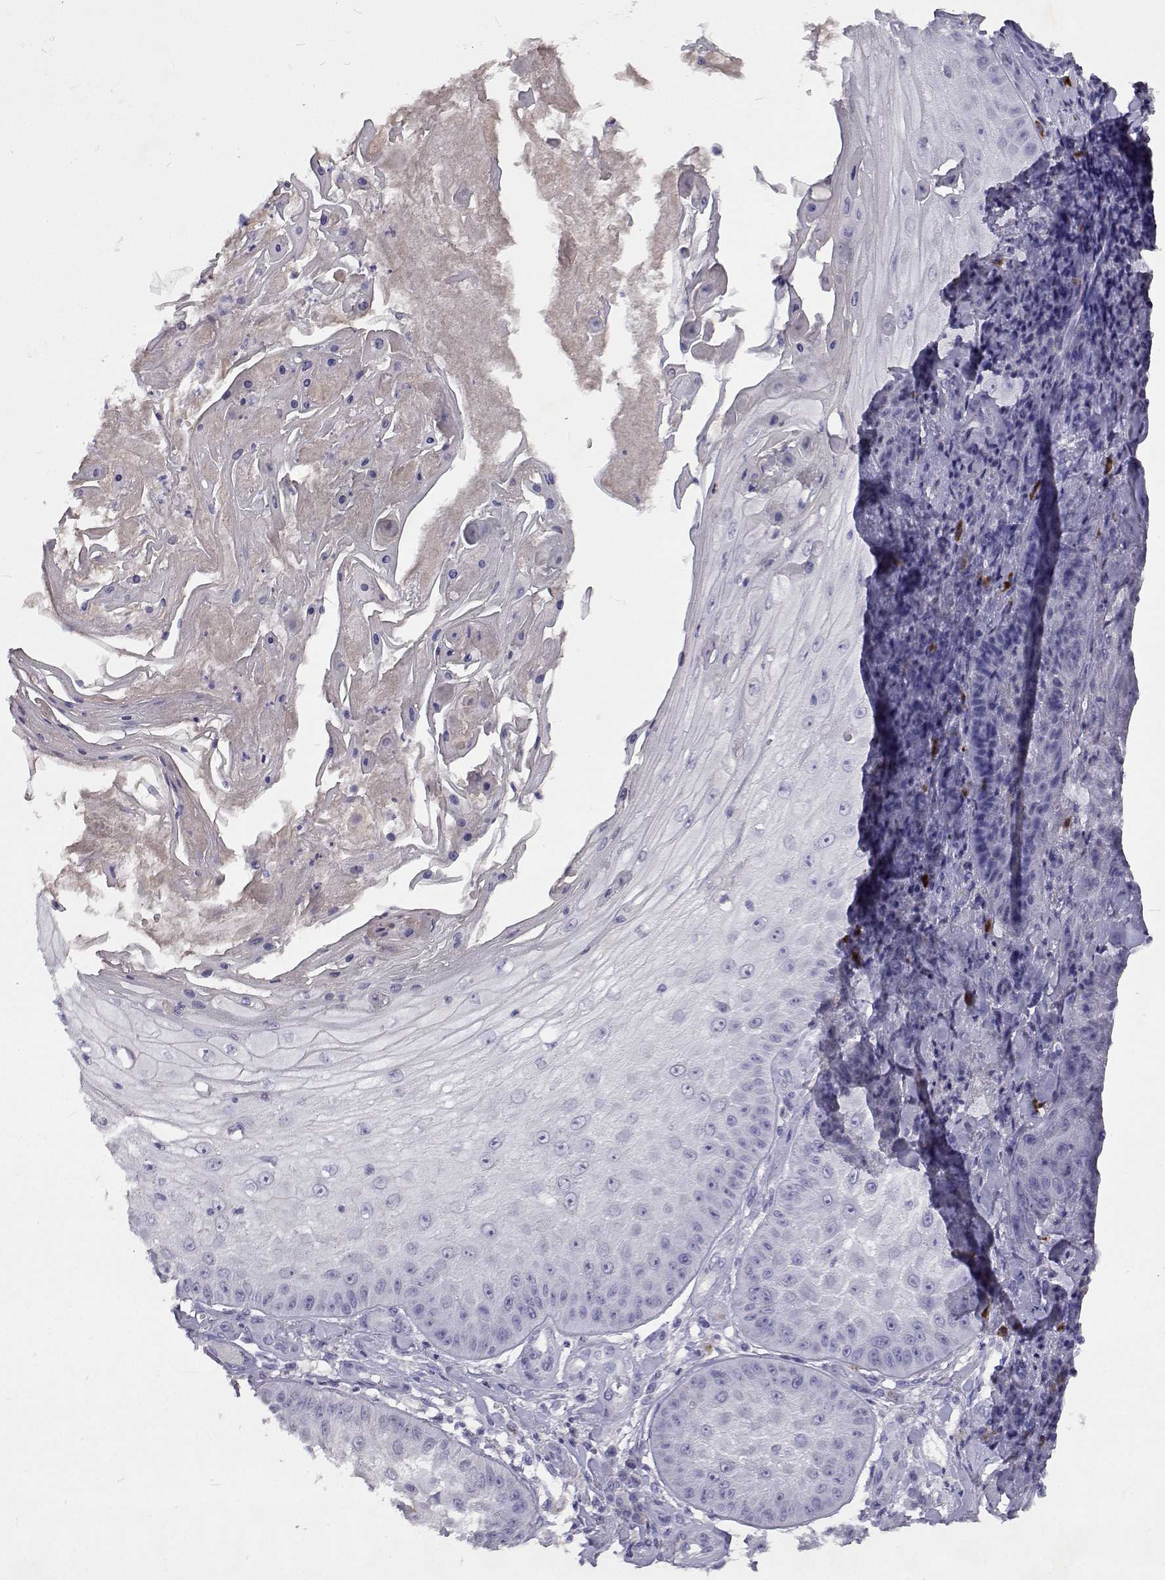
{"staining": {"intensity": "negative", "quantity": "none", "location": "none"}, "tissue": "skin cancer", "cell_type": "Tumor cells", "image_type": "cancer", "snomed": [{"axis": "morphology", "description": "Squamous cell carcinoma, NOS"}, {"axis": "topography", "description": "Skin"}], "caption": "Immunohistochemistry photomicrograph of neoplastic tissue: skin cancer stained with DAB shows no significant protein staining in tumor cells.", "gene": "CFAP44", "patient": {"sex": "male", "age": 70}}